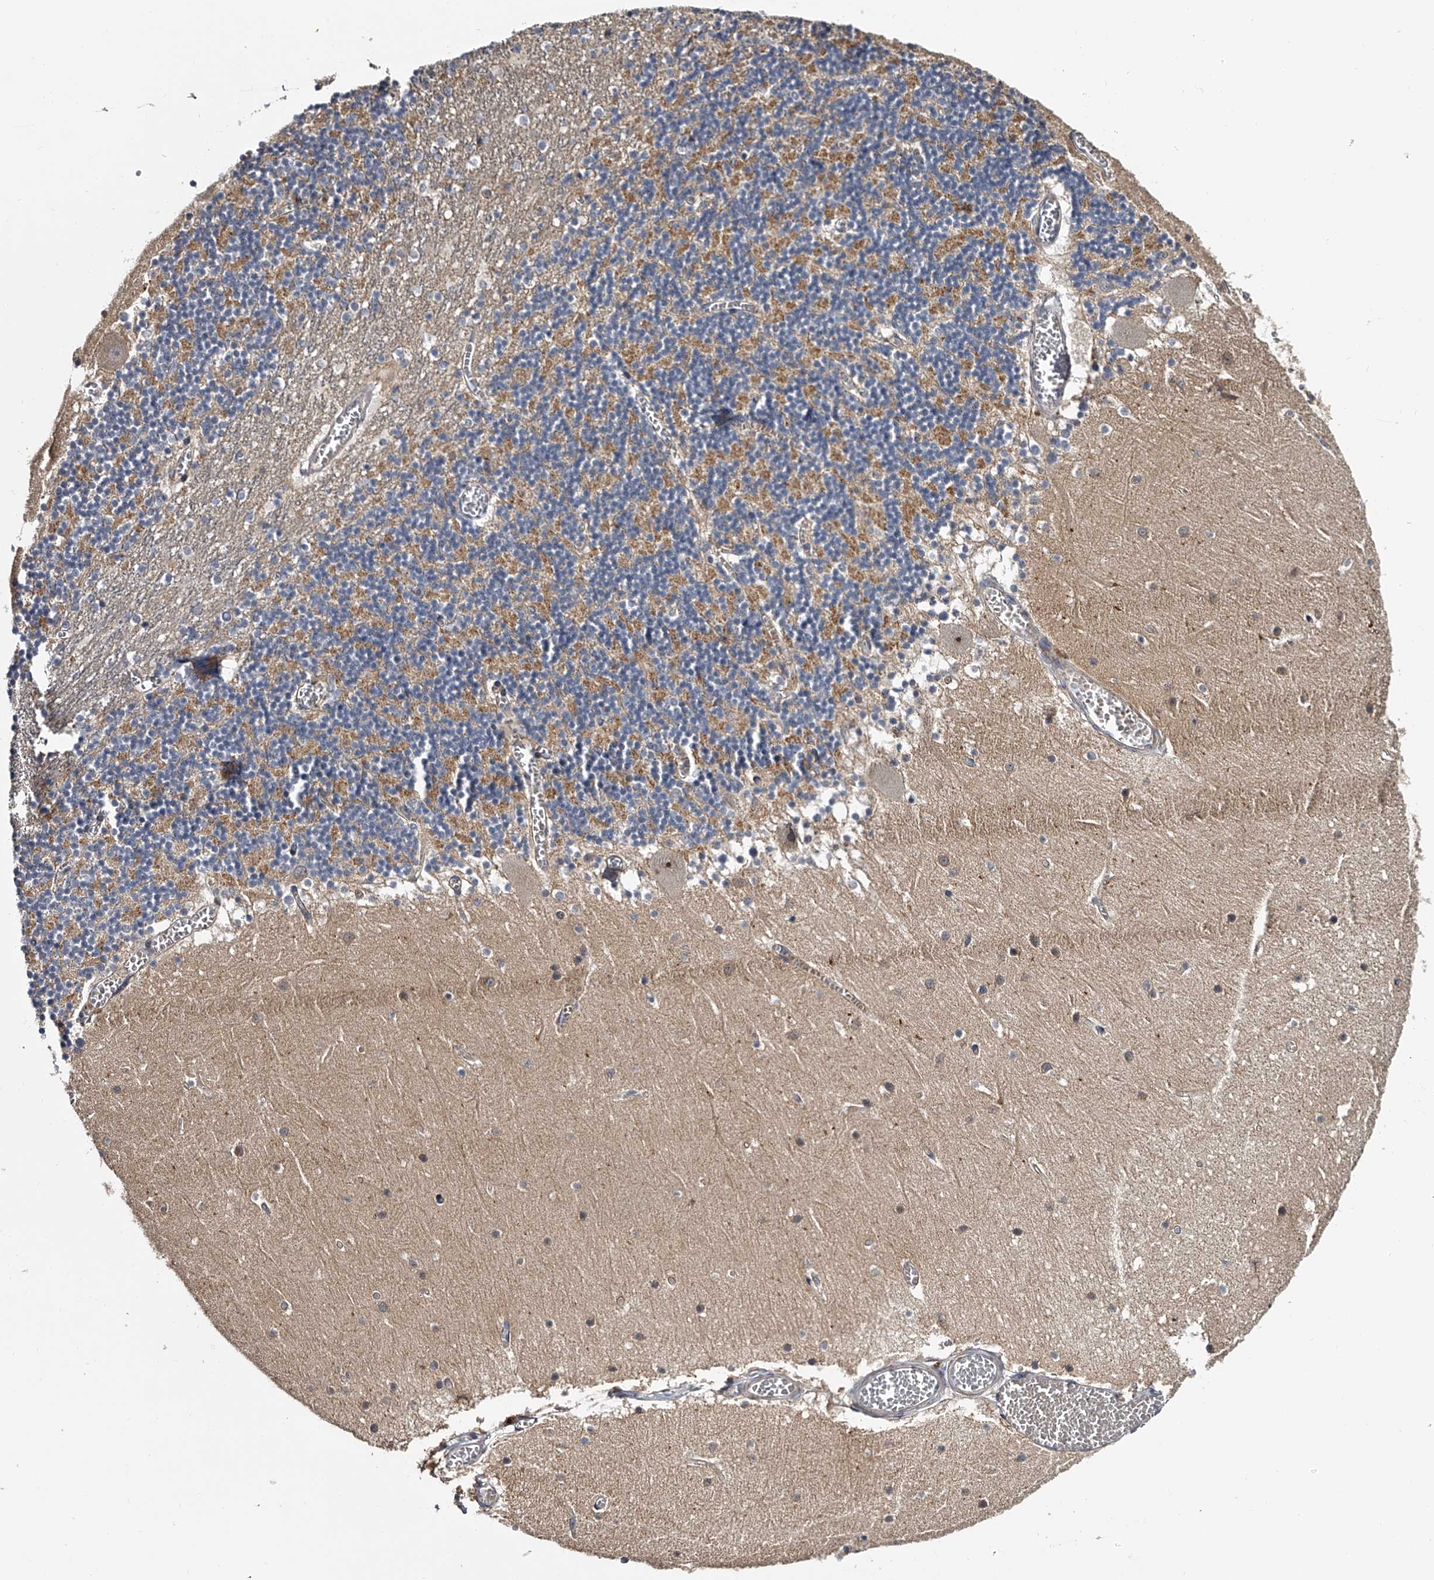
{"staining": {"intensity": "negative", "quantity": "none", "location": "none"}, "tissue": "cerebellum", "cell_type": "Cells in granular layer", "image_type": "normal", "snomed": [{"axis": "morphology", "description": "Normal tissue, NOS"}, {"axis": "topography", "description": "Cerebellum"}], "caption": "Cells in granular layer are negative for protein expression in benign human cerebellum. (DAB immunohistochemistry (IHC), high magnification).", "gene": "MDN1", "patient": {"sex": "female", "age": 28}}